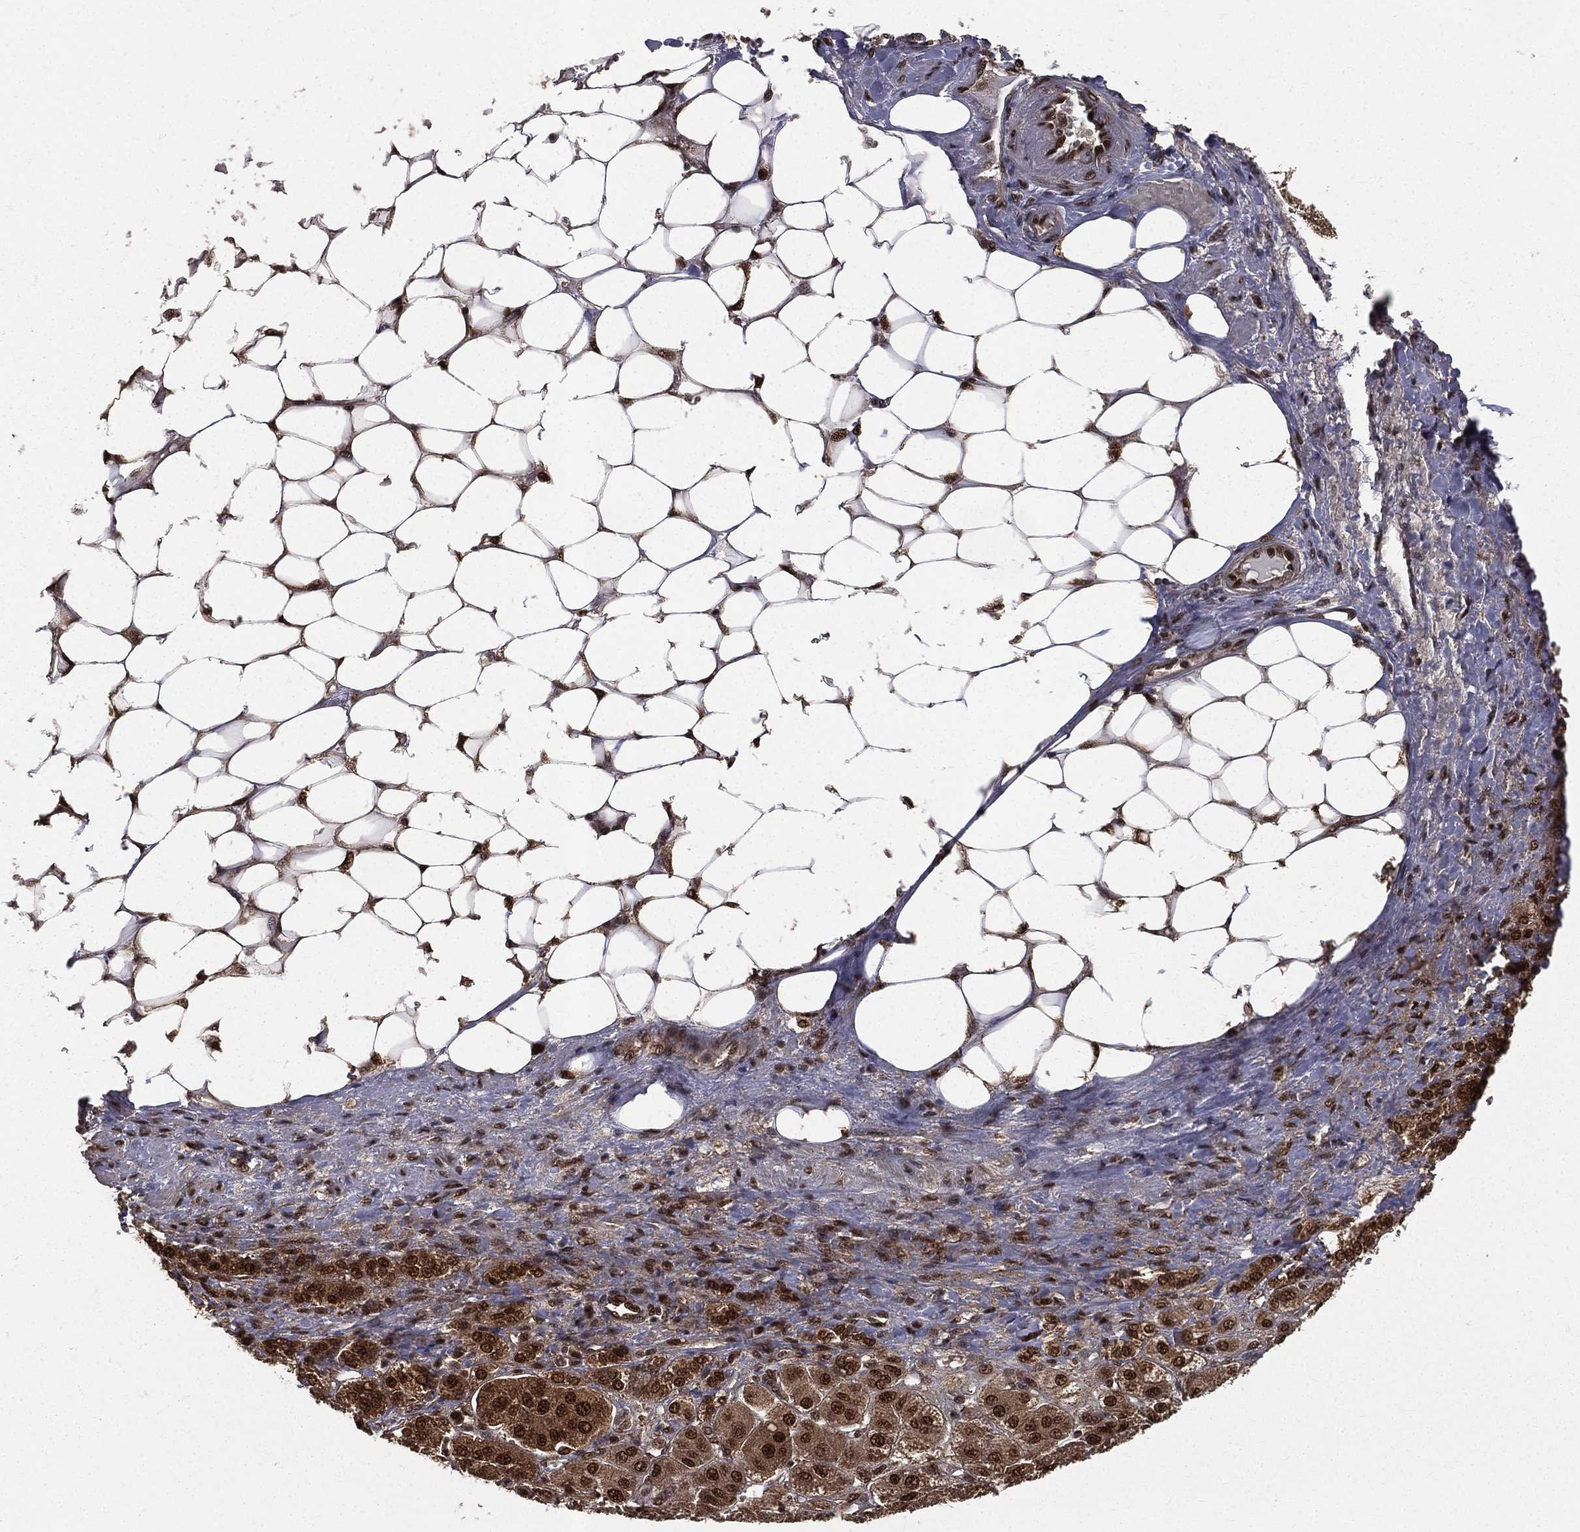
{"staining": {"intensity": "strong", "quantity": ">75%", "location": "cytoplasmic/membranous,nuclear"}, "tissue": "adrenal gland", "cell_type": "Glandular cells", "image_type": "normal", "snomed": [{"axis": "morphology", "description": "Normal tissue, NOS"}, {"axis": "topography", "description": "Adrenal gland"}], "caption": "This is an image of immunohistochemistry (IHC) staining of normal adrenal gland, which shows strong staining in the cytoplasmic/membranous,nuclear of glandular cells.", "gene": "COPS4", "patient": {"sex": "male", "age": 70}}